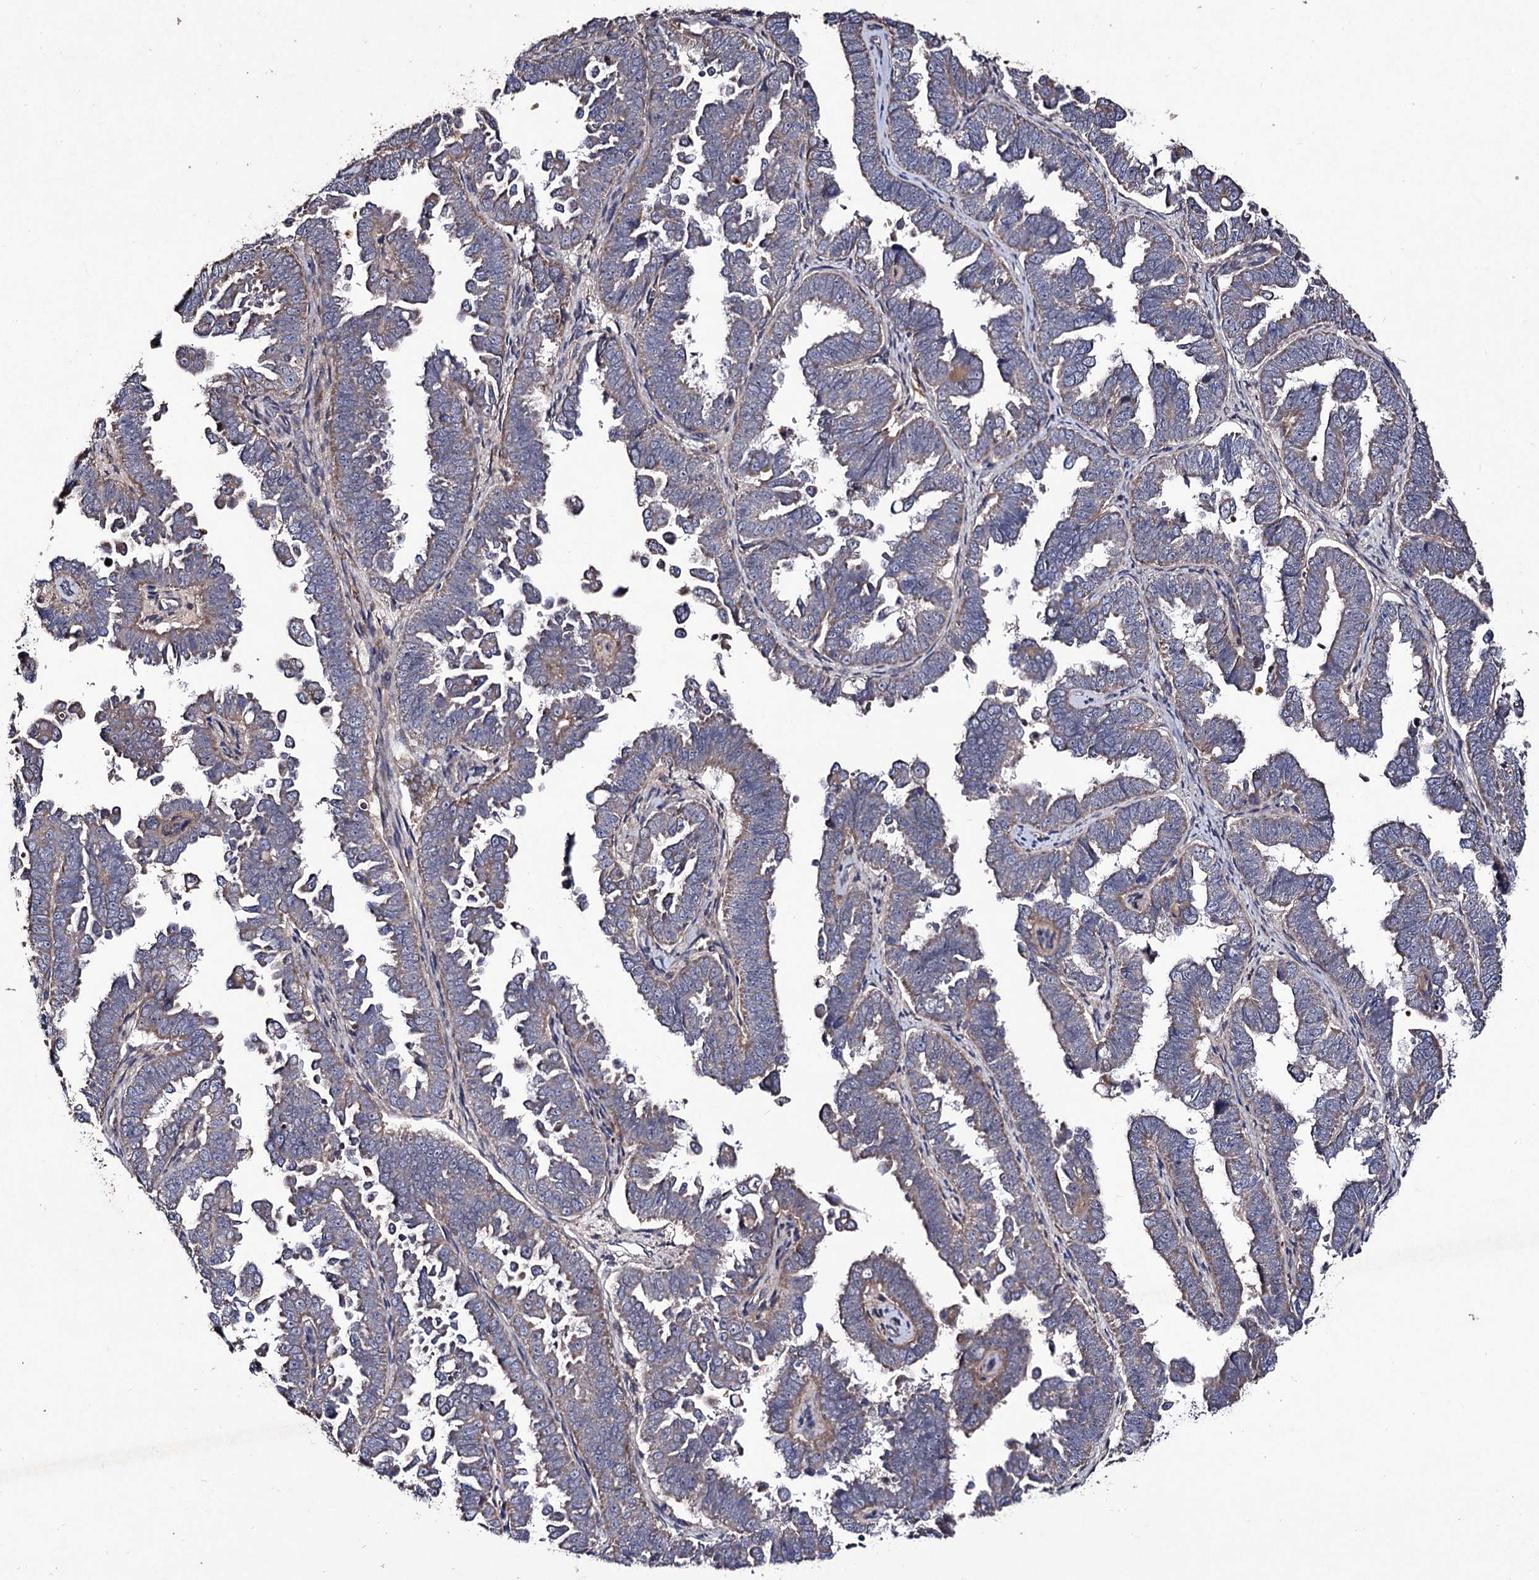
{"staining": {"intensity": "weak", "quantity": "<25%", "location": "cytoplasmic/membranous"}, "tissue": "endometrial cancer", "cell_type": "Tumor cells", "image_type": "cancer", "snomed": [{"axis": "morphology", "description": "Adenocarcinoma, NOS"}, {"axis": "topography", "description": "Endometrium"}], "caption": "Immunohistochemical staining of endometrial cancer (adenocarcinoma) demonstrates no significant staining in tumor cells.", "gene": "MYO1H", "patient": {"sex": "female", "age": 75}}